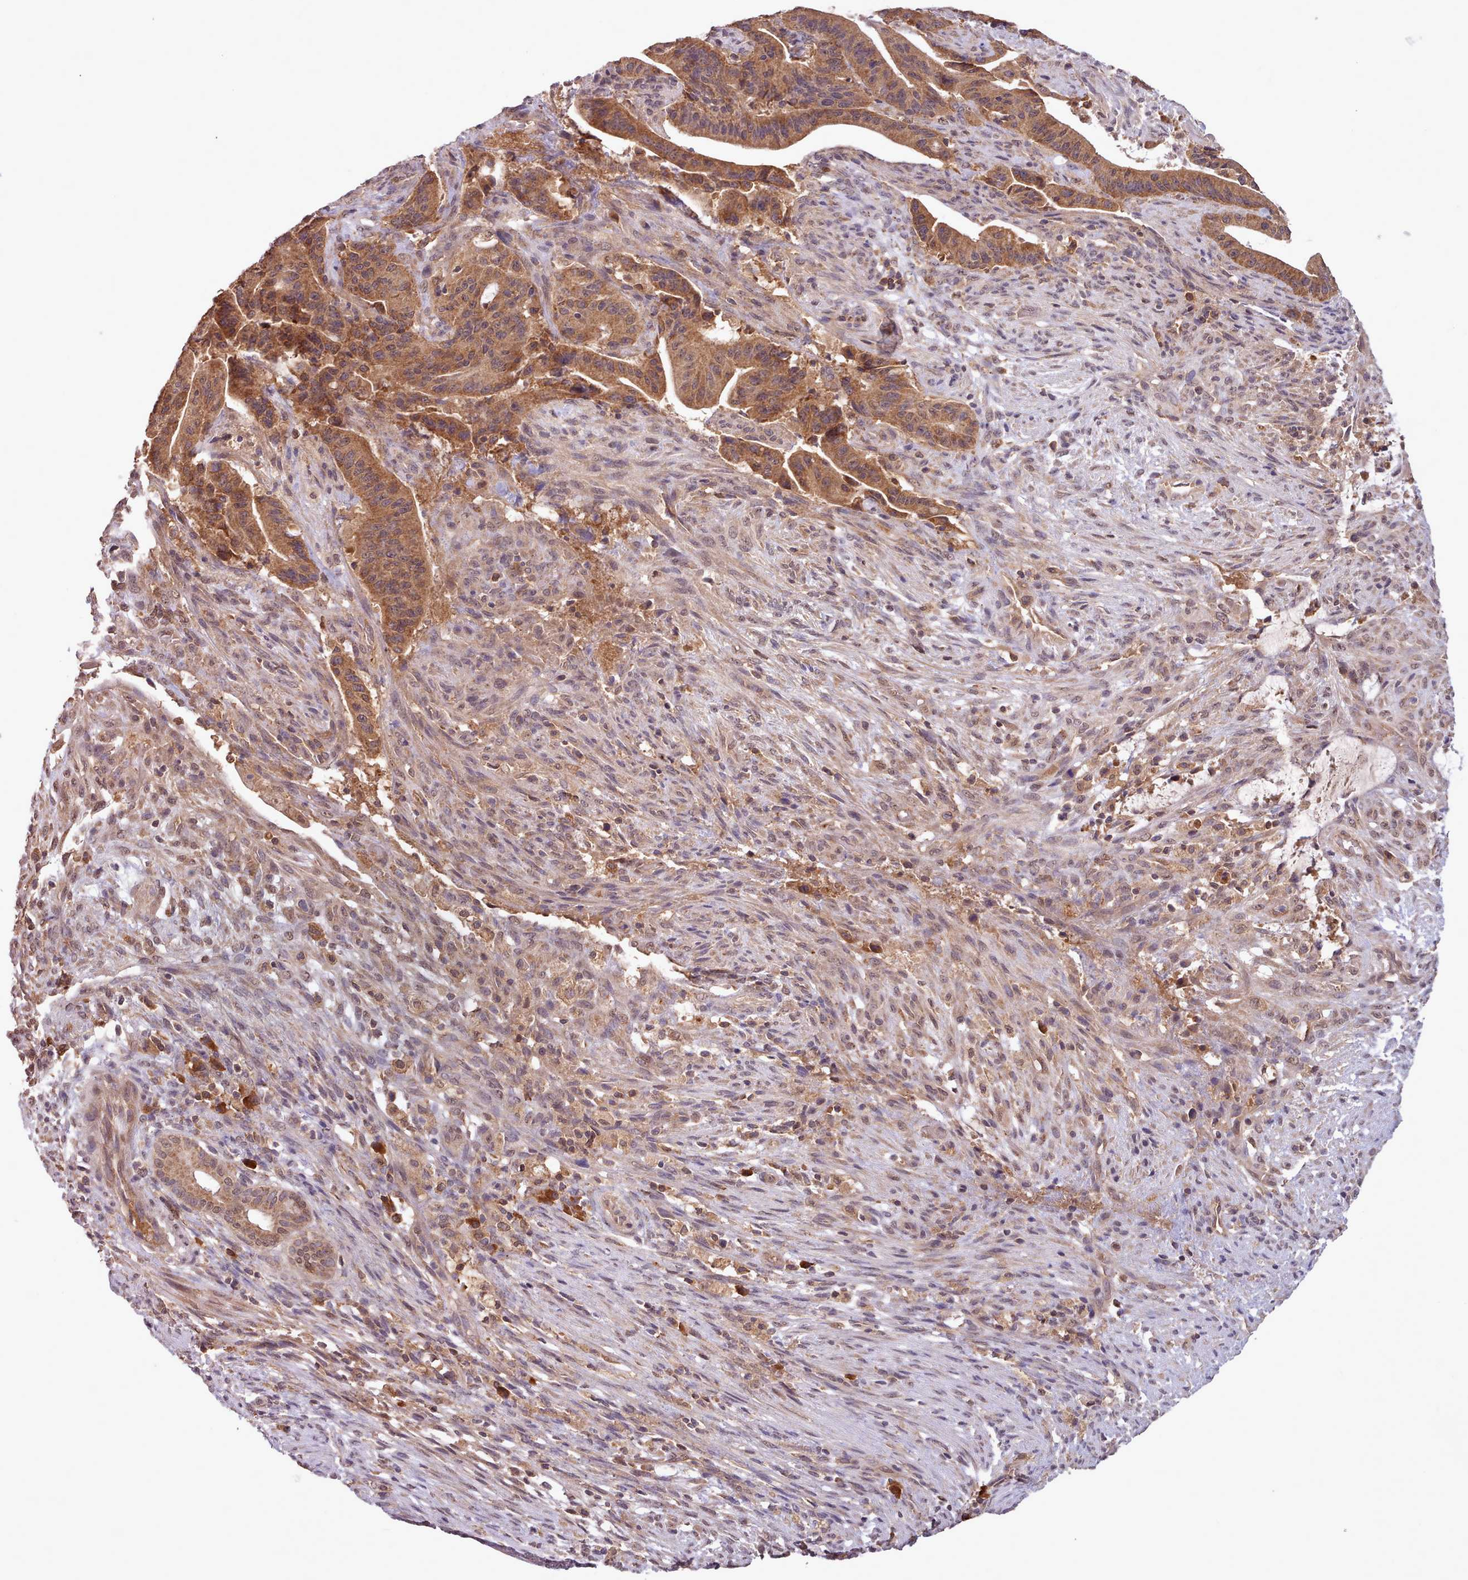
{"staining": {"intensity": "moderate", "quantity": ">75%", "location": "cytoplasmic/membranous"}, "tissue": "liver cancer", "cell_type": "Tumor cells", "image_type": "cancer", "snomed": [{"axis": "morphology", "description": "Normal tissue, NOS"}, {"axis": "morphology", "description": "Cholangiocarcinoma"}, {"axis": "topography", "description": "Liver"}, {"axis": "topography", "description": "Peripheral nerve tissue"}], "caption": "Liver cancer (cholangiocarcinoma) stained with DAB immunohistochemistry demonstrates medium levels of moderate cytoplasmic/membranous staining in approximately >75% of tumor cells.", "gene": "PIP4P1", "patient": {"sex": "female", "age": 73}}